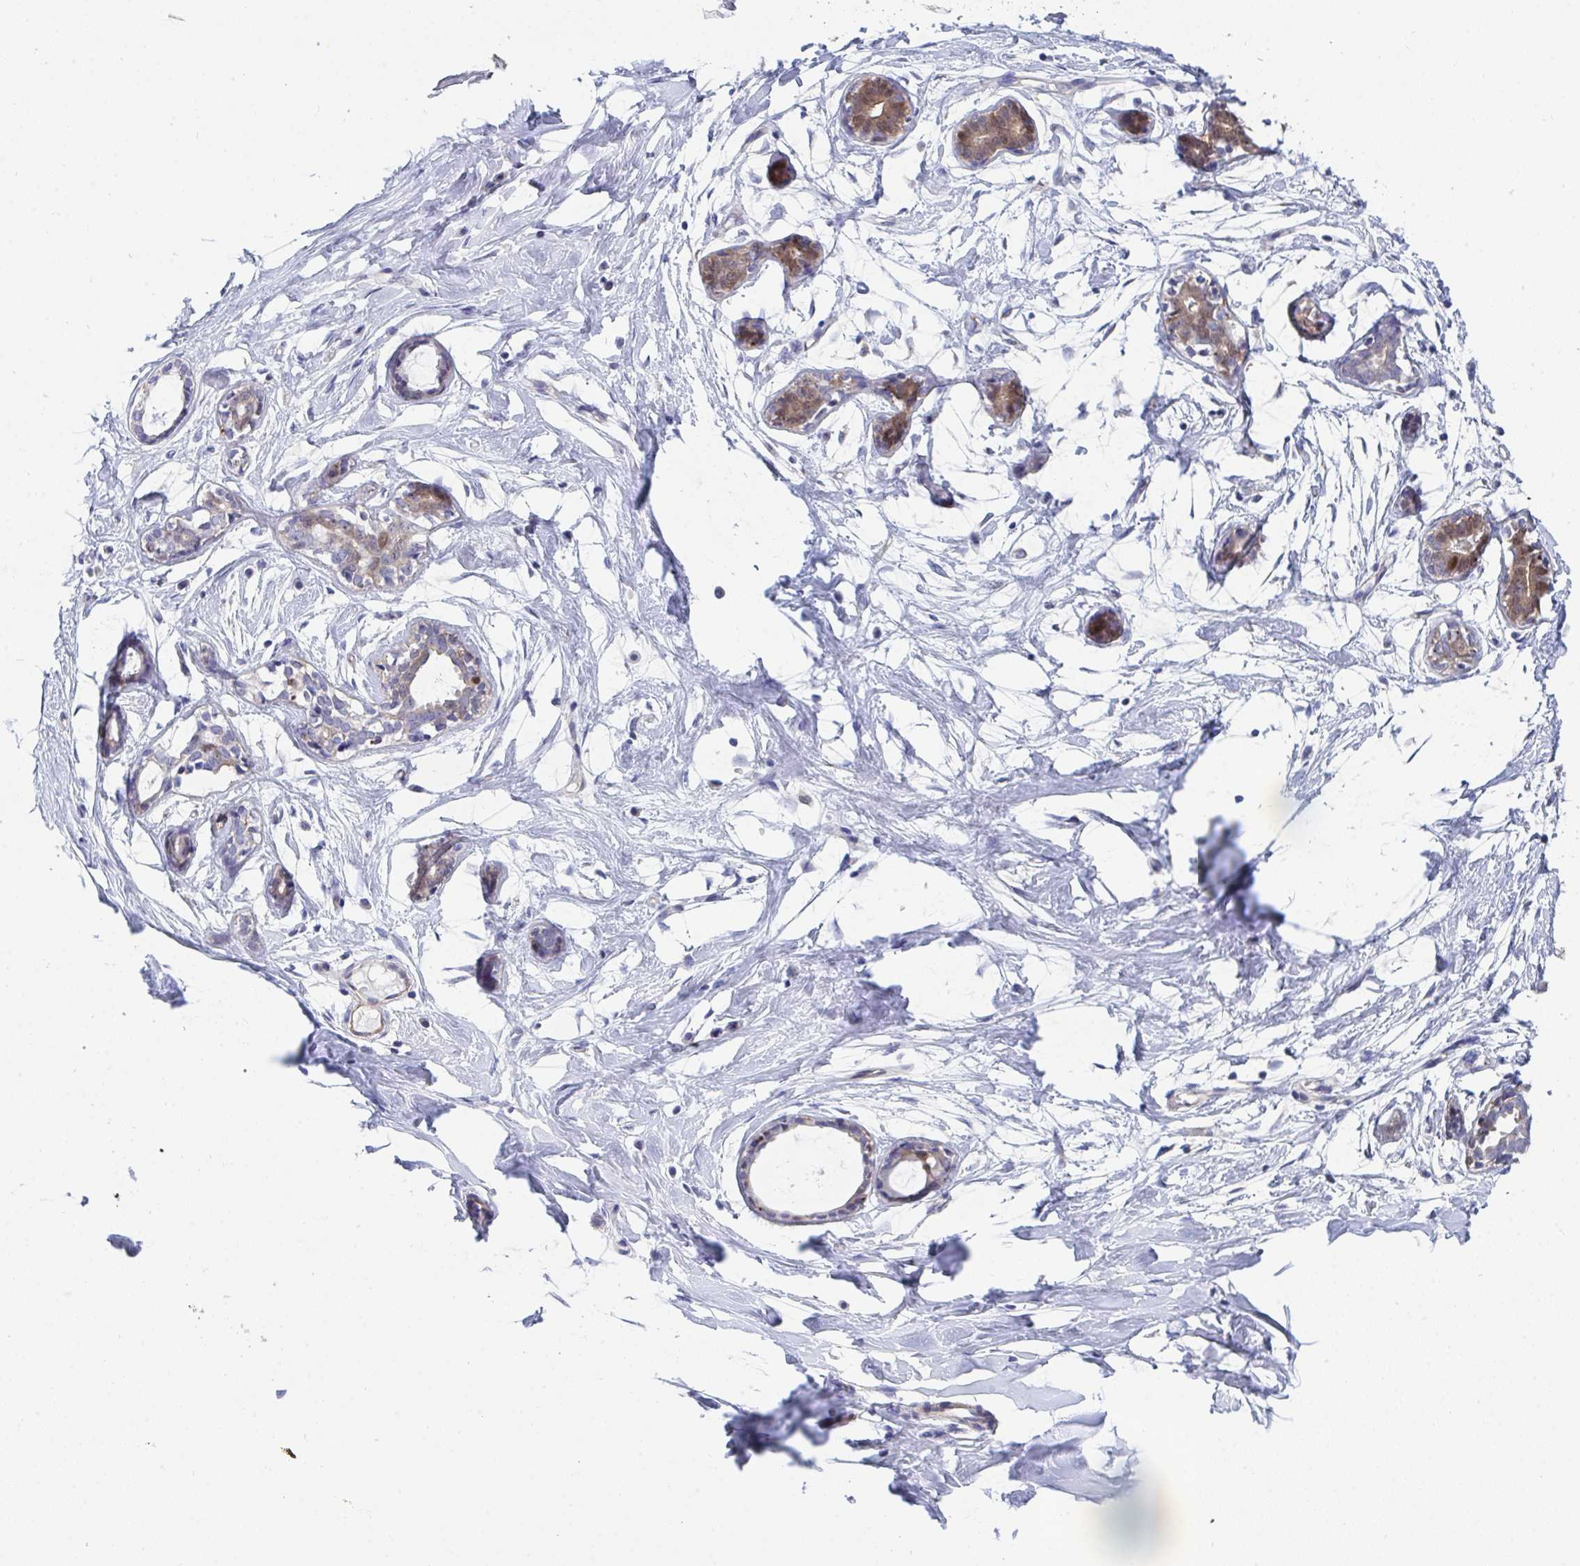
{"staining": {"intensity": "negative", "quantity": "none", "location": "none"}, "tissue": "breast", "cell_type": "Adipocytes", "image_type": "normal", "snomed": [{"axis": "morphology", "description": "Normal tissue, NOS"}, {"axis": "topography", "description": "Breast"}], "caption": "Immunohistochemical staining of unremarkable human breast shows no significant positivity in adipocytes.", "gene": "P2RX3", "patient": {"sex": "female", "age": 27}}